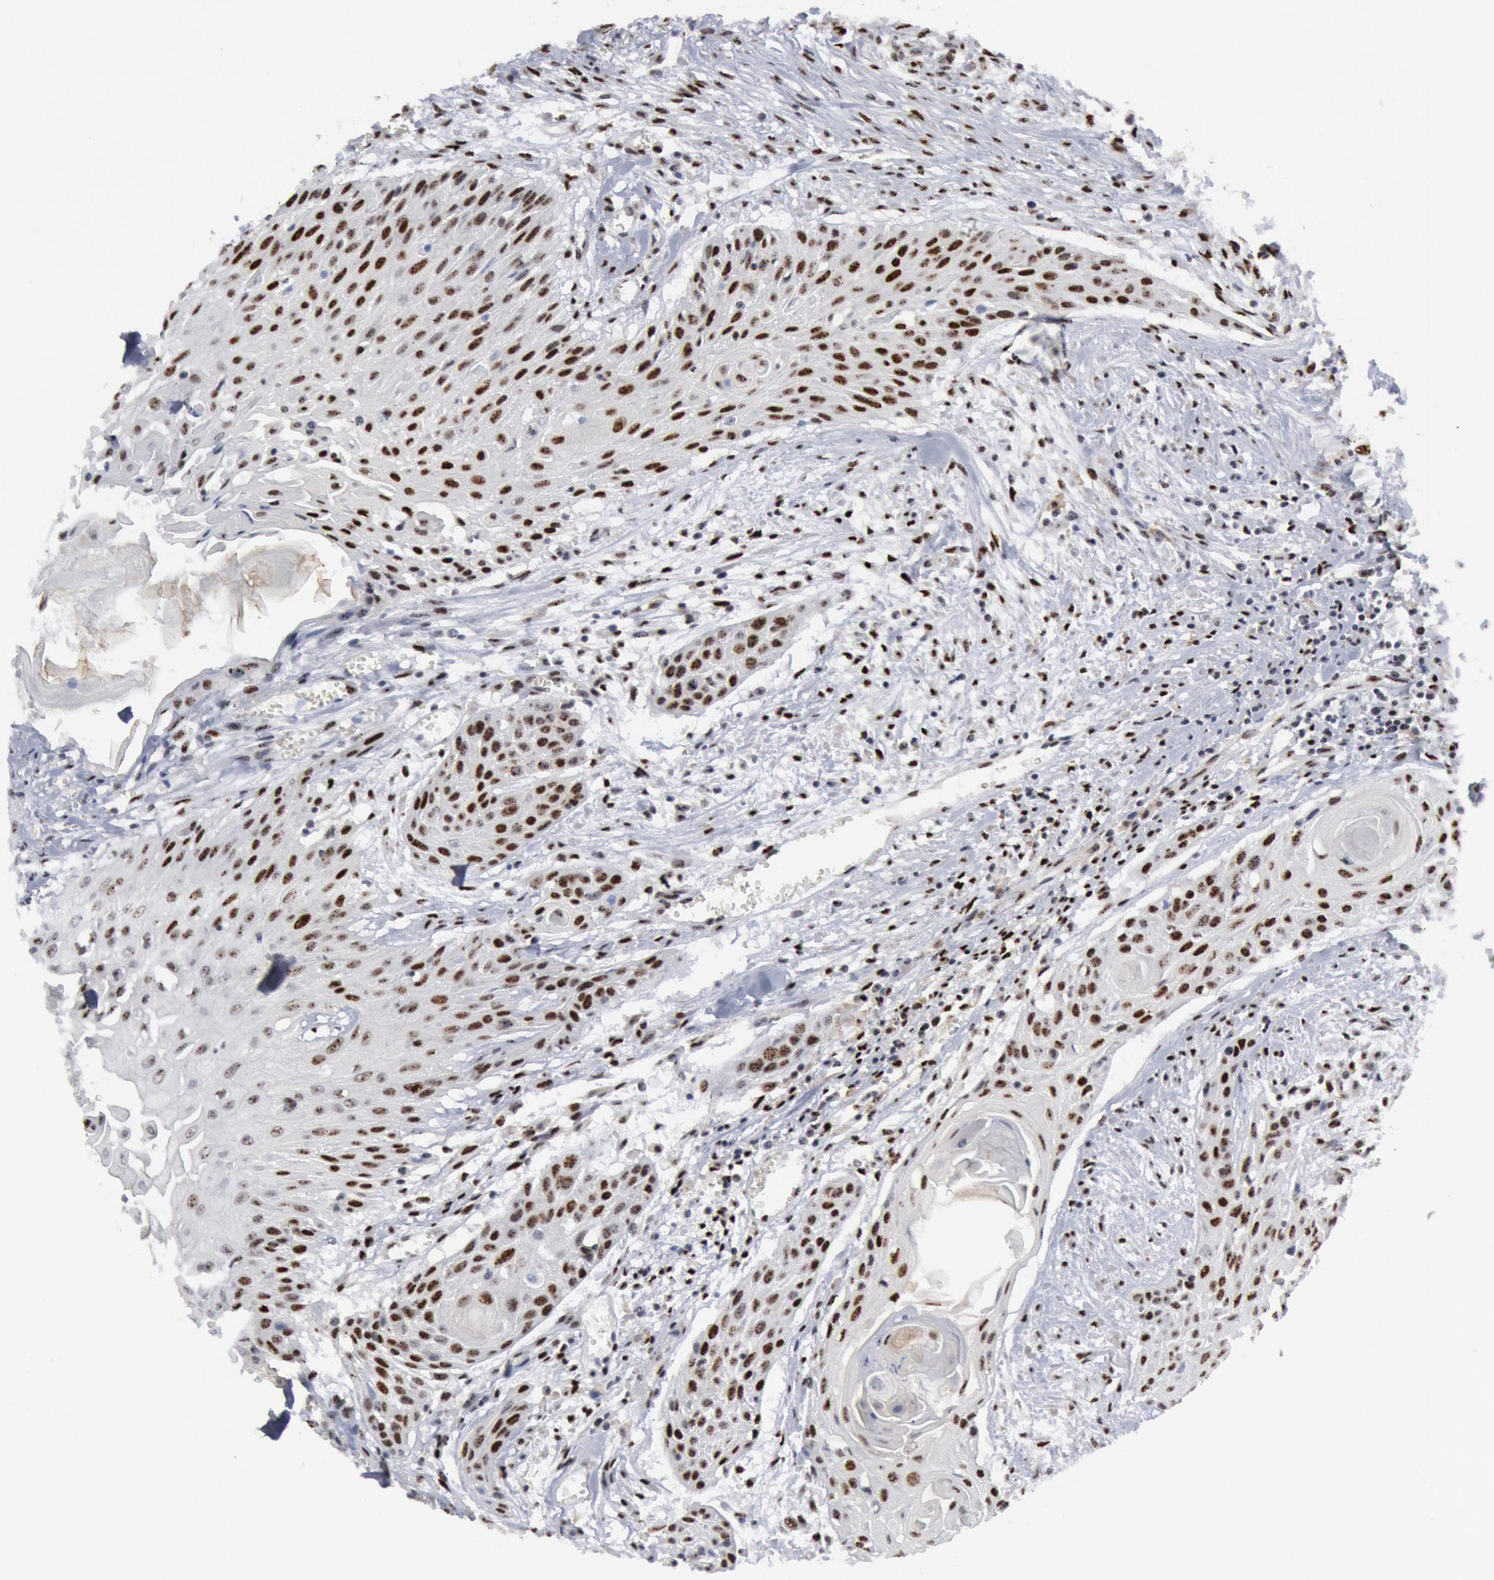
{"staining": {"intensity": "moderate", "quantity": ">75%", "location": "nuclear"}, "tissue": "head and neck cancer", "cell_type": "Tumor cells", "image_type": "cancer", "snomed": [{"axis": "morphology", "description": "Squamous cell carcinoma, NOS"}, {"axis": "morphology", "description": "Squamous cell carcinoma, metastatic, NOS"}, {"axis": "topography", "description": "Lymph node"}, {"axis": "topography", "description": "Salivary gland"}, {"axis": "topography", "description": "Head-Neck"}], "caption": "The immunohistochemical stain shows moderate nuclear staining in tumor cells of head and neck cancer (metastatic squamous cell carcinoma) tissue.", "gene": "FOXO1", "patient": {"sex": "female", "age": 74}}